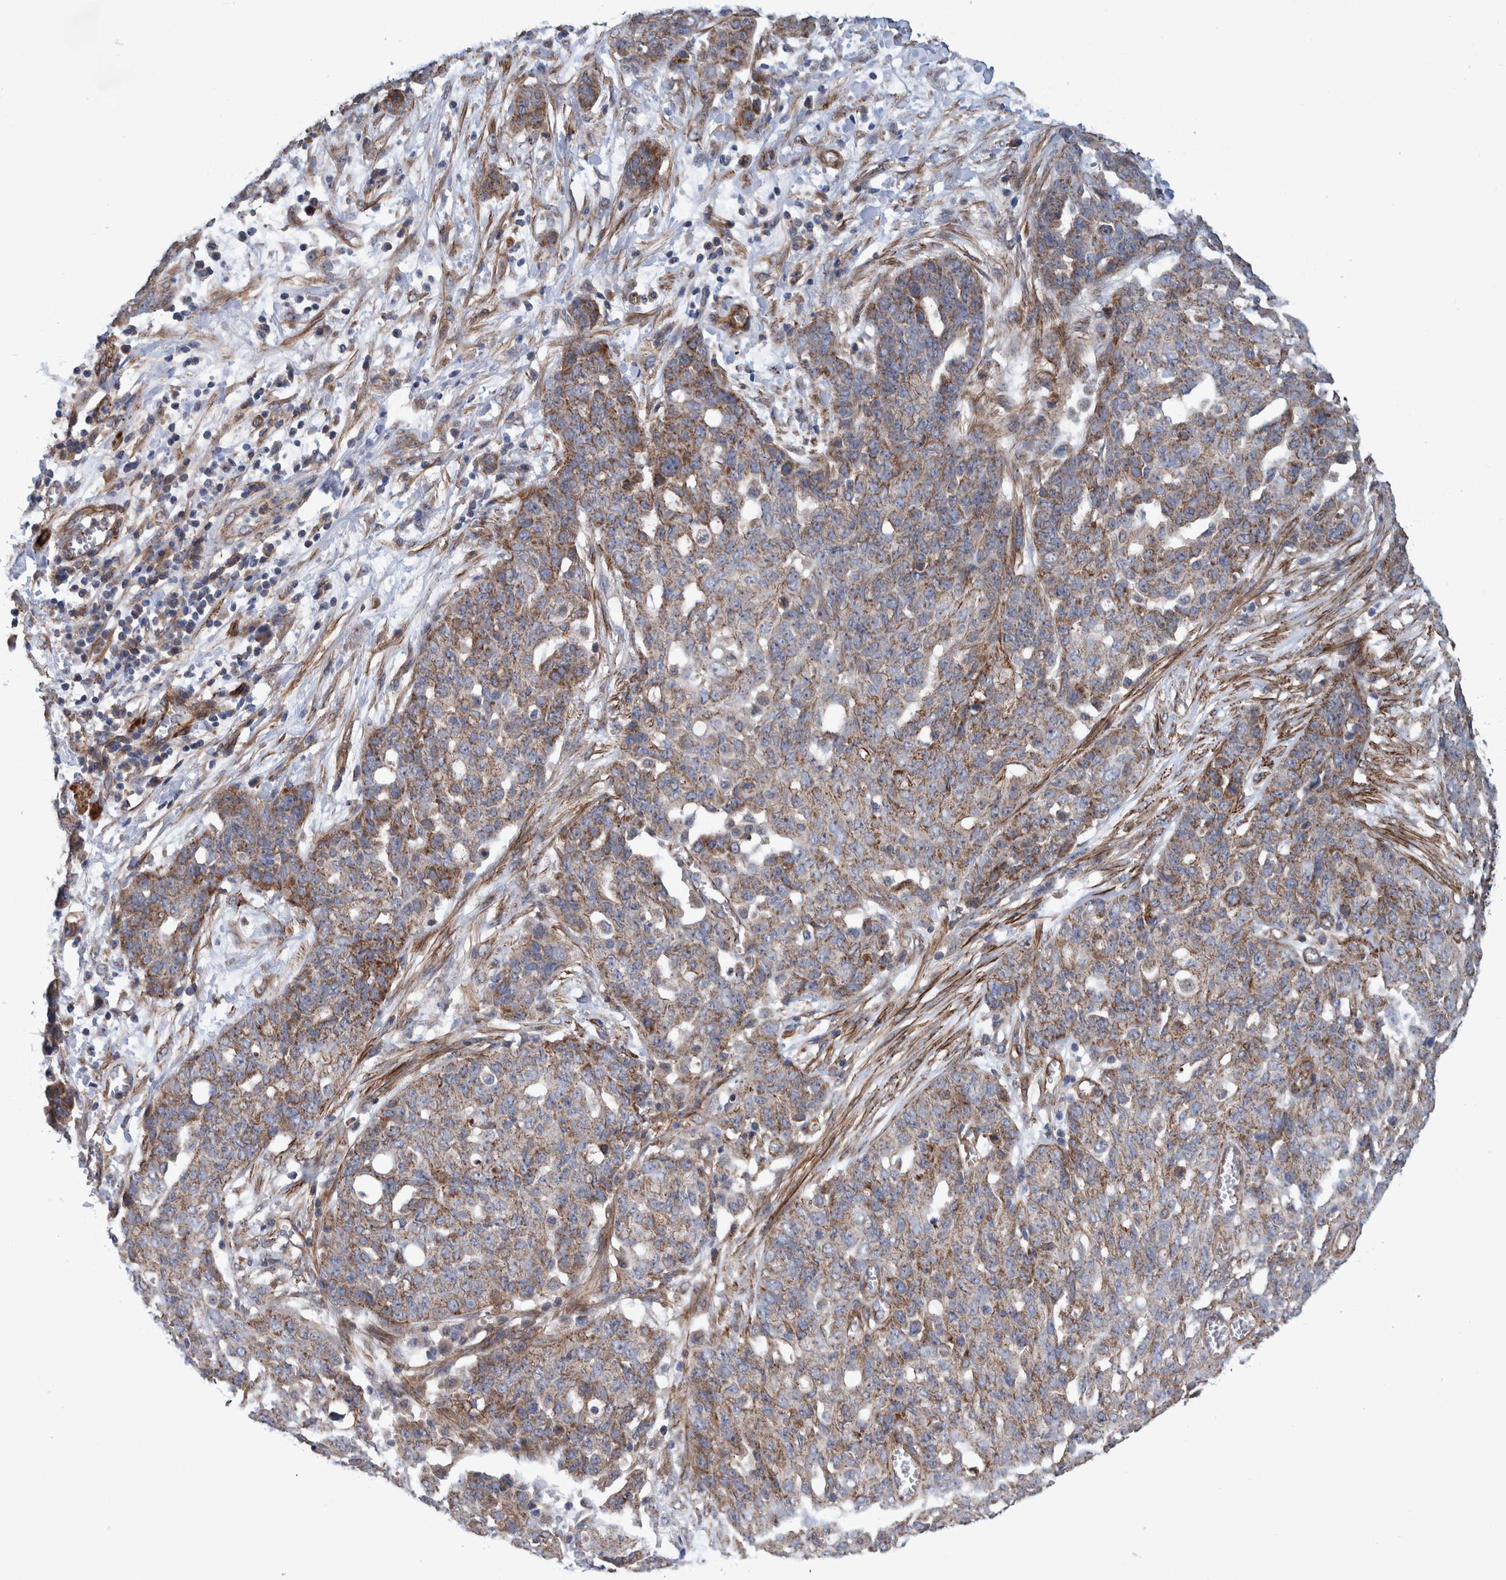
{"staining": {"intensity": "moderate", "quantity": ">75%", "location": "cytoplasmic/membranous"}, "tissue": "ovarian cancer", "cell_type": "Tumor cells", "image_type": "cancer", "snomed": [{"axis": "morphology", "description": "Cystadenocarcinoma, serous, NOS"}, {"axis": "topography", "description": "Soft tissue"}, {"axis": "topography", "description": "Ovary"}], "caption": "Ovarian cancer stained with a brown dye exhibits moderate cytoplasmic/membranous positive positivity in approximately >75% of tumor cells.", "gene": "SLC25A10", "patient": {"sex": "female", "age": 57}}